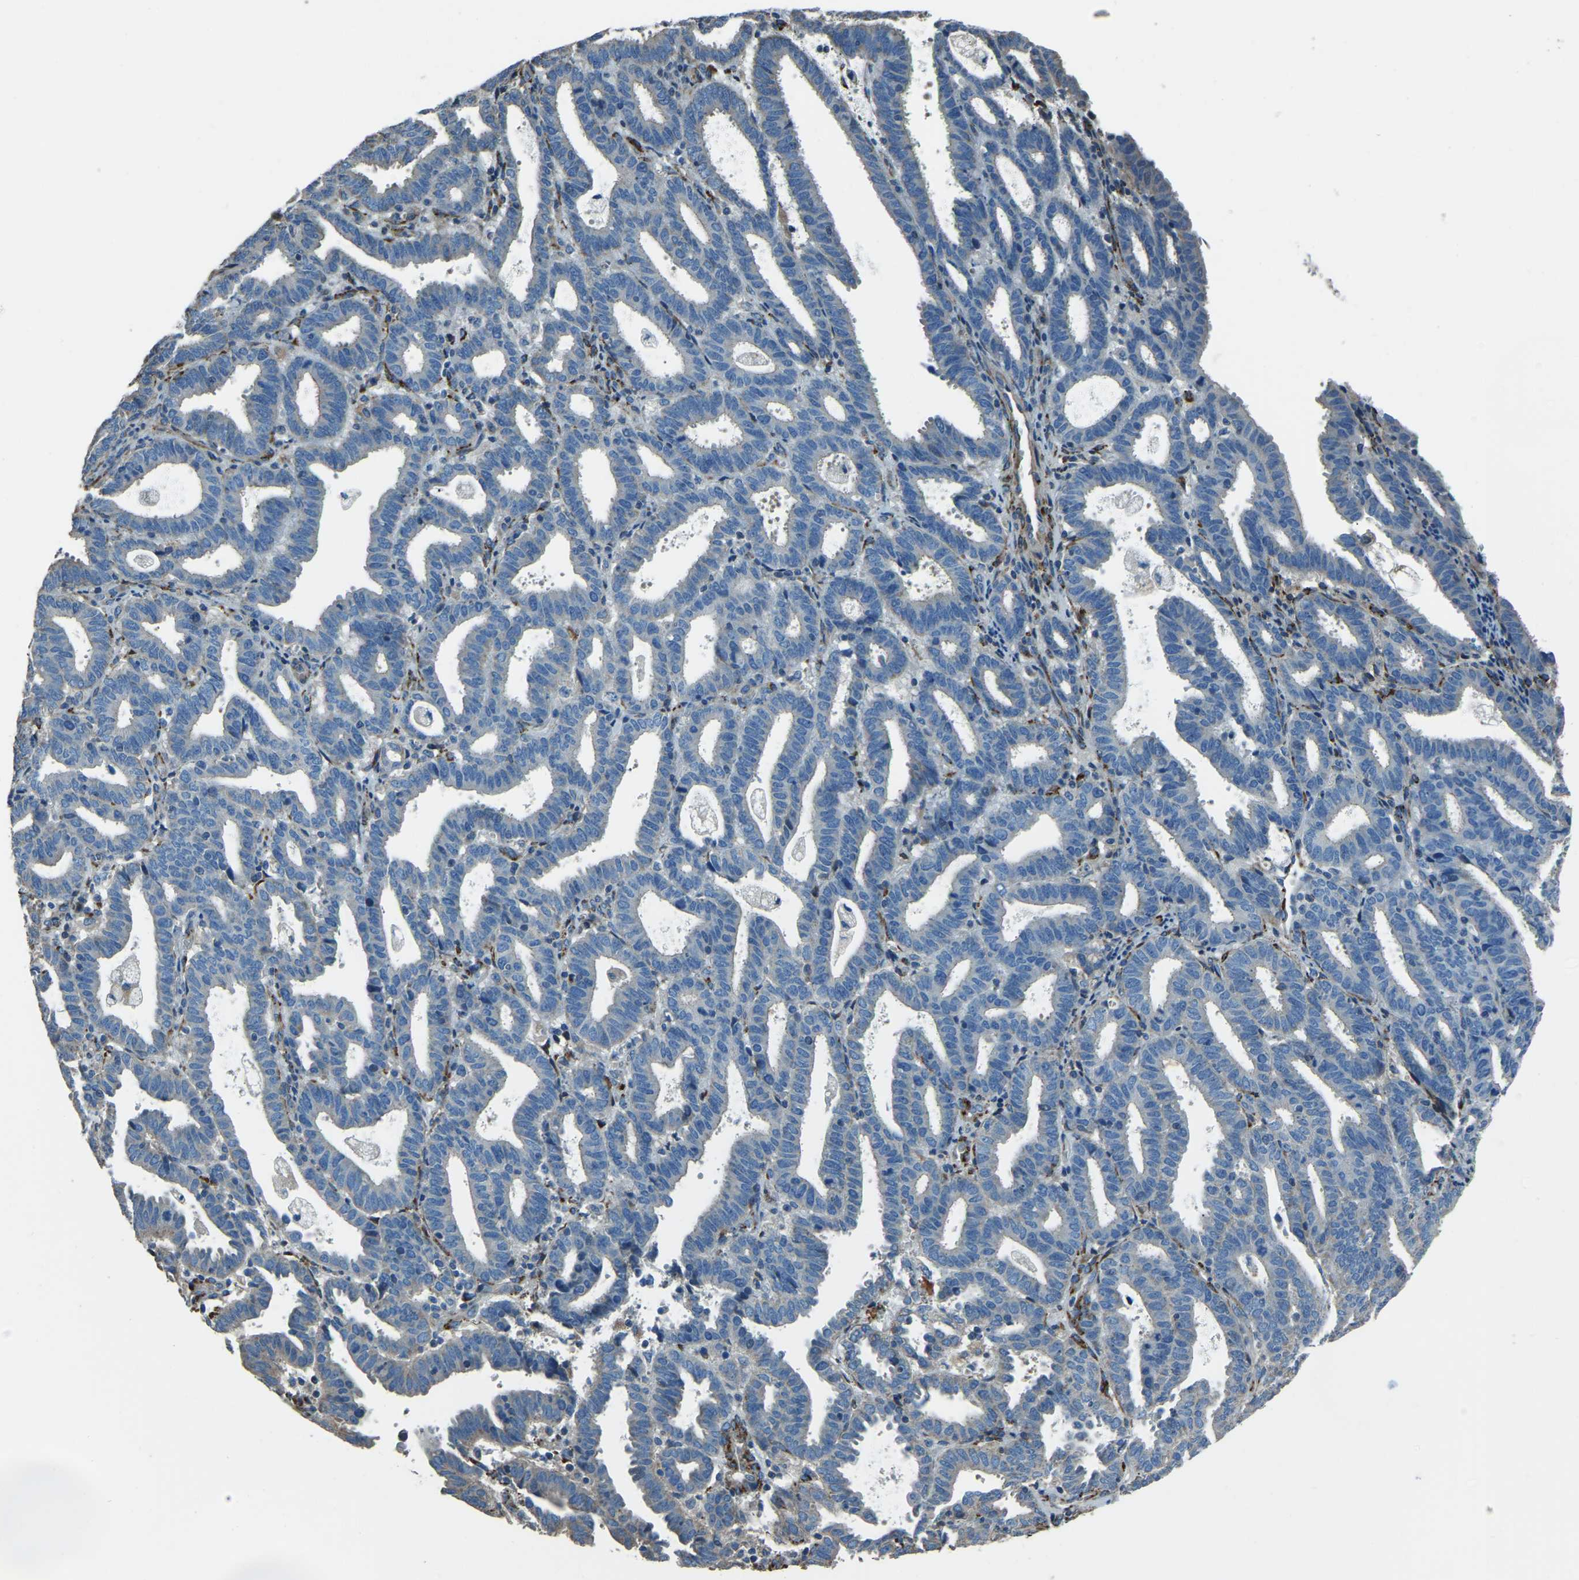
{"staining": {"intensity": "negative", "quantity": "none", "location": "none"}, "tissue": "endometrial cancer", "cell_type": "Tumor cells", "image_type": "cancer", "snomed": [{"axis": "morphology", "description": "Adenocarcinoma, NOS"}, {"axis": "topography", "description": "Uterus"}], "caption": "An image of human endometrial cancer is negative for staining in tumor cells. Nuclei are stained in blue.", "gene": "COL3A1", "patient": {"sex": "female", "age": 83}}